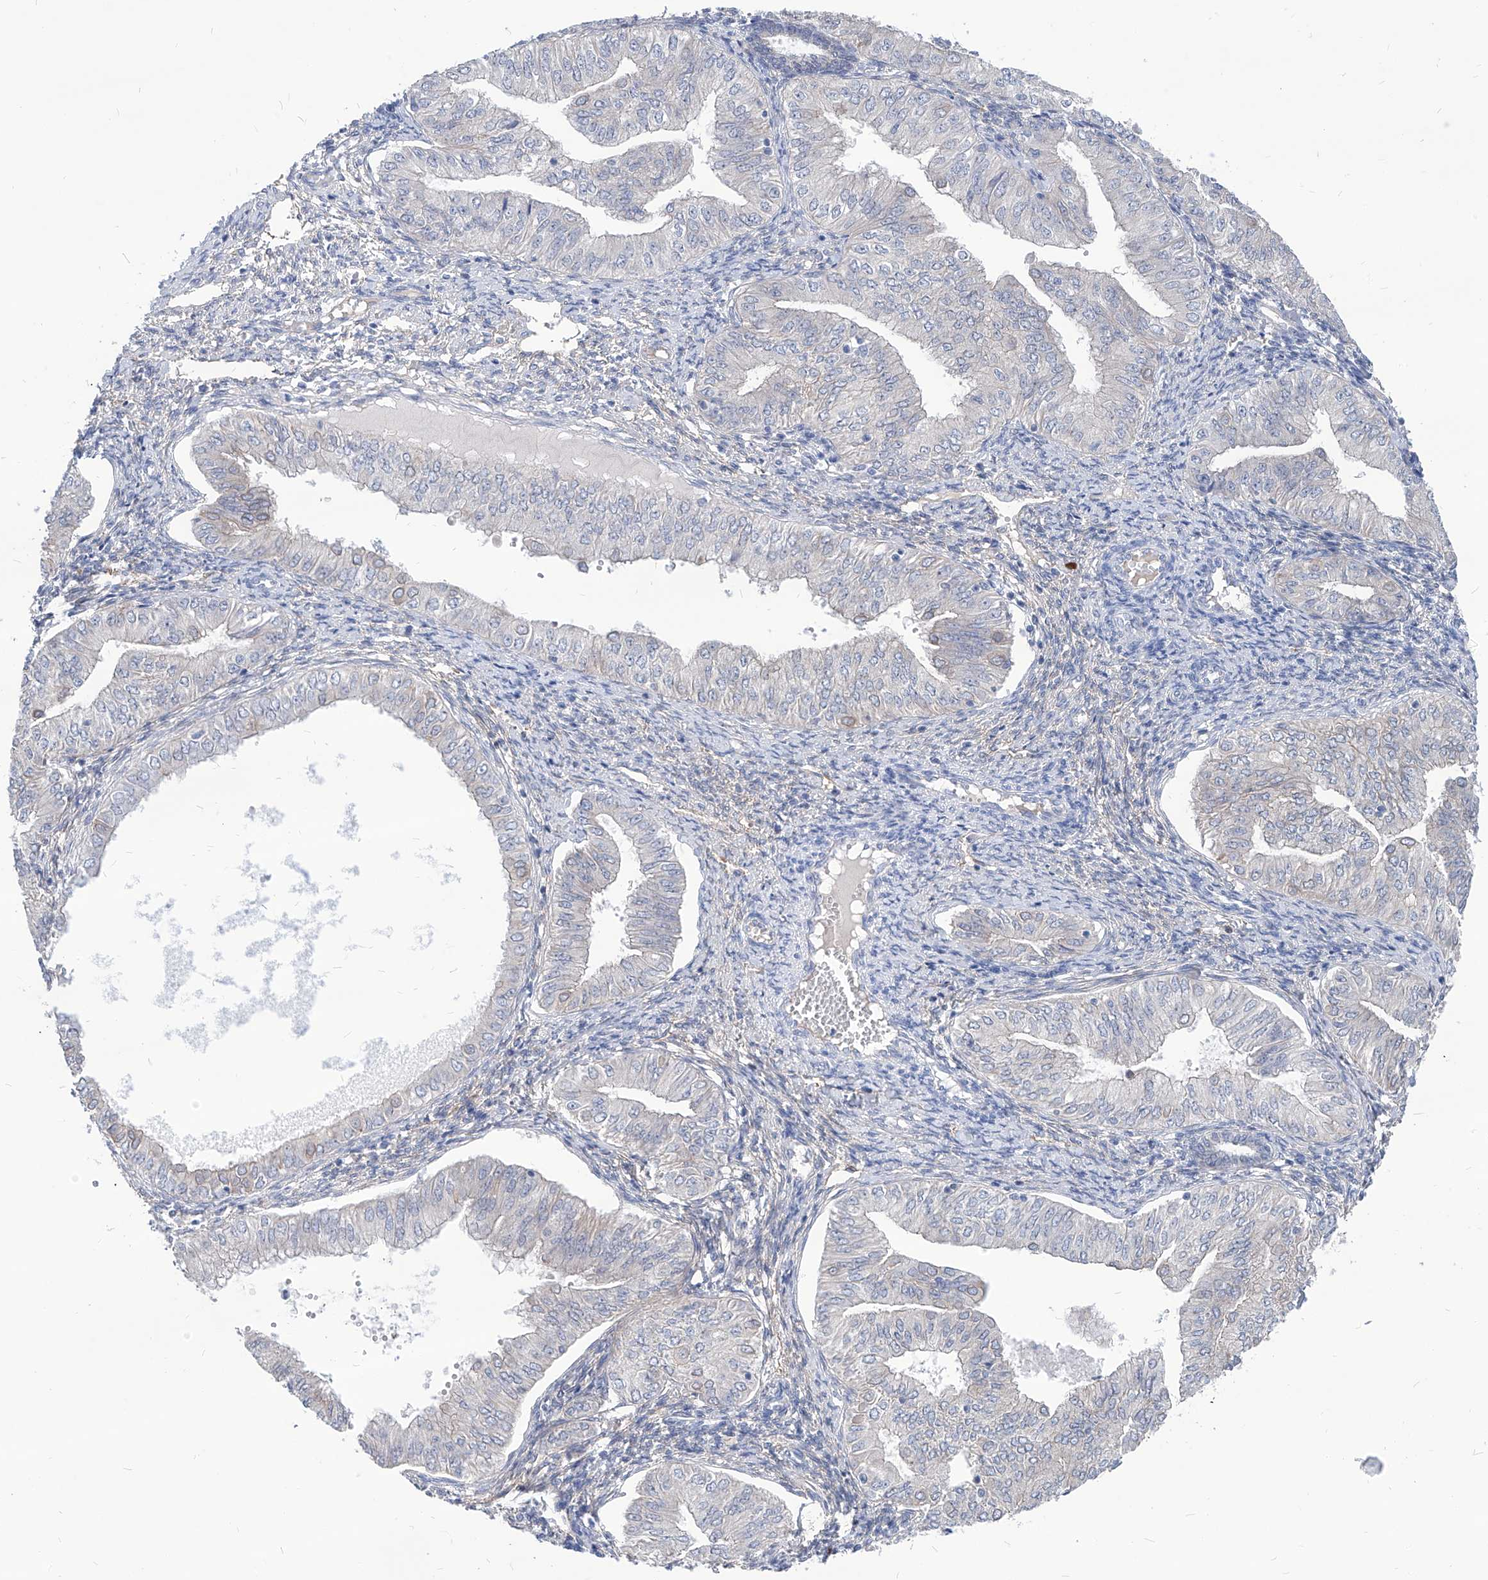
{"staining": {"intensity": "negative", "quantity": "none", "location": "none"}, "tissue": "endometrial cancer", "cell_type": "Tumor cells", "image_type": "cancer", "snomed": [{"axis": "morphology", "description": "Normal tissue, NOS"}, {"axis": "morphology", "description": "Adenocarcinoma, NOS"}, {"axis": "topography", "description": "Endometrium"}], "caption": "The photomicrograph shows no staining of tumor cells in endometrial cancer.", "gene": "AKAP10", "patient": {"sex": "female", "age": 53}}